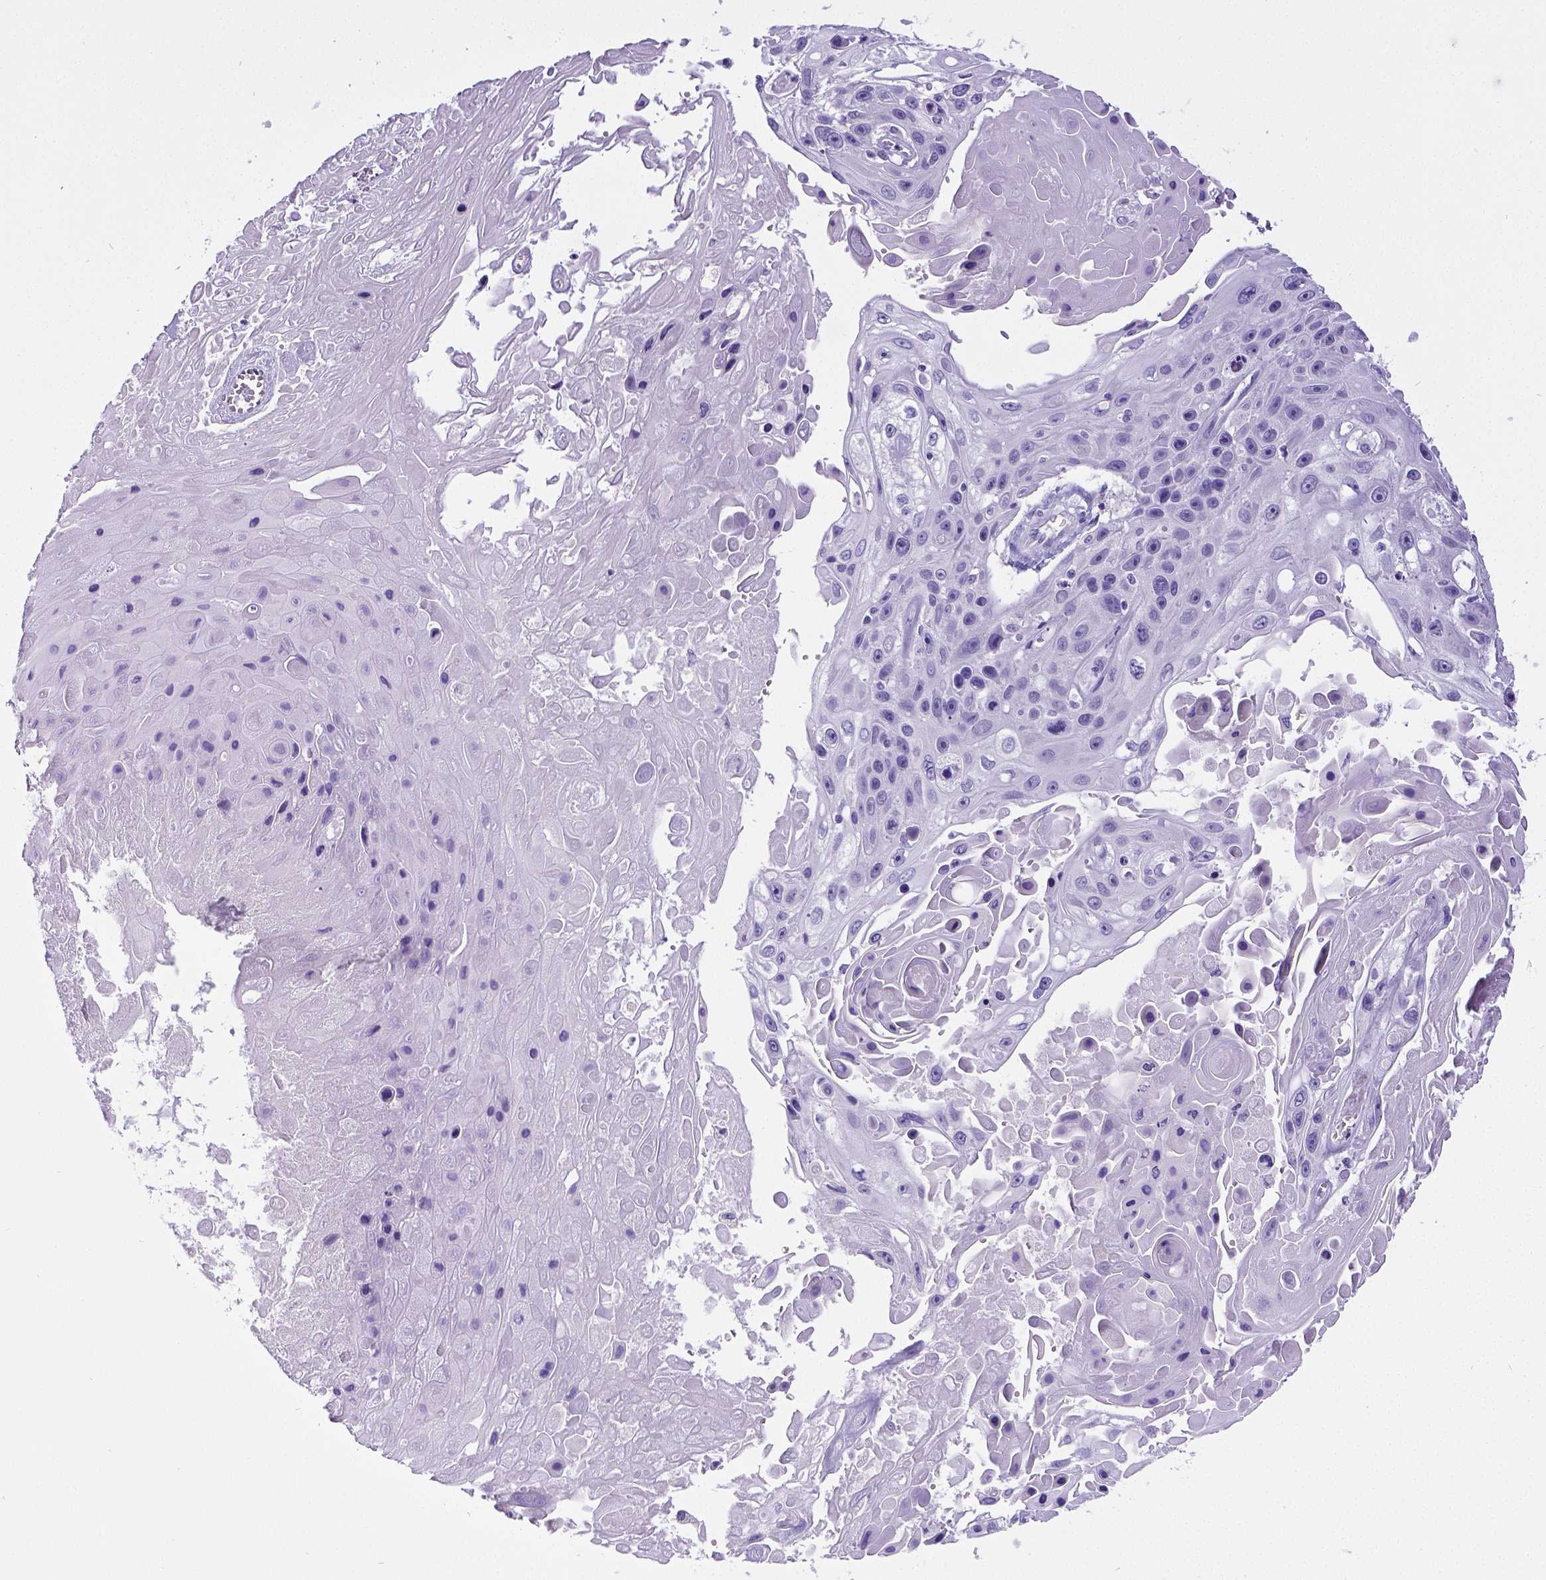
{"staining": {"intensity": "negative", "quantity": "none", "location": "none"}, "tissue": "skin cancer", "cell_type": "Tumor cells", "image_type": "cancer", "snomed": [{"axis": "morphology", "description": "Squamous cell carcinoma, NOS"}, {"axis": "topography", "description": "Skin"}], "caption": "Immunohistochemistry of skin squamous cell carcinoma demonstrates no positivity in tumor cells.", "gene": "SATB2", "patient": {"sex": "male", "age": 82}}